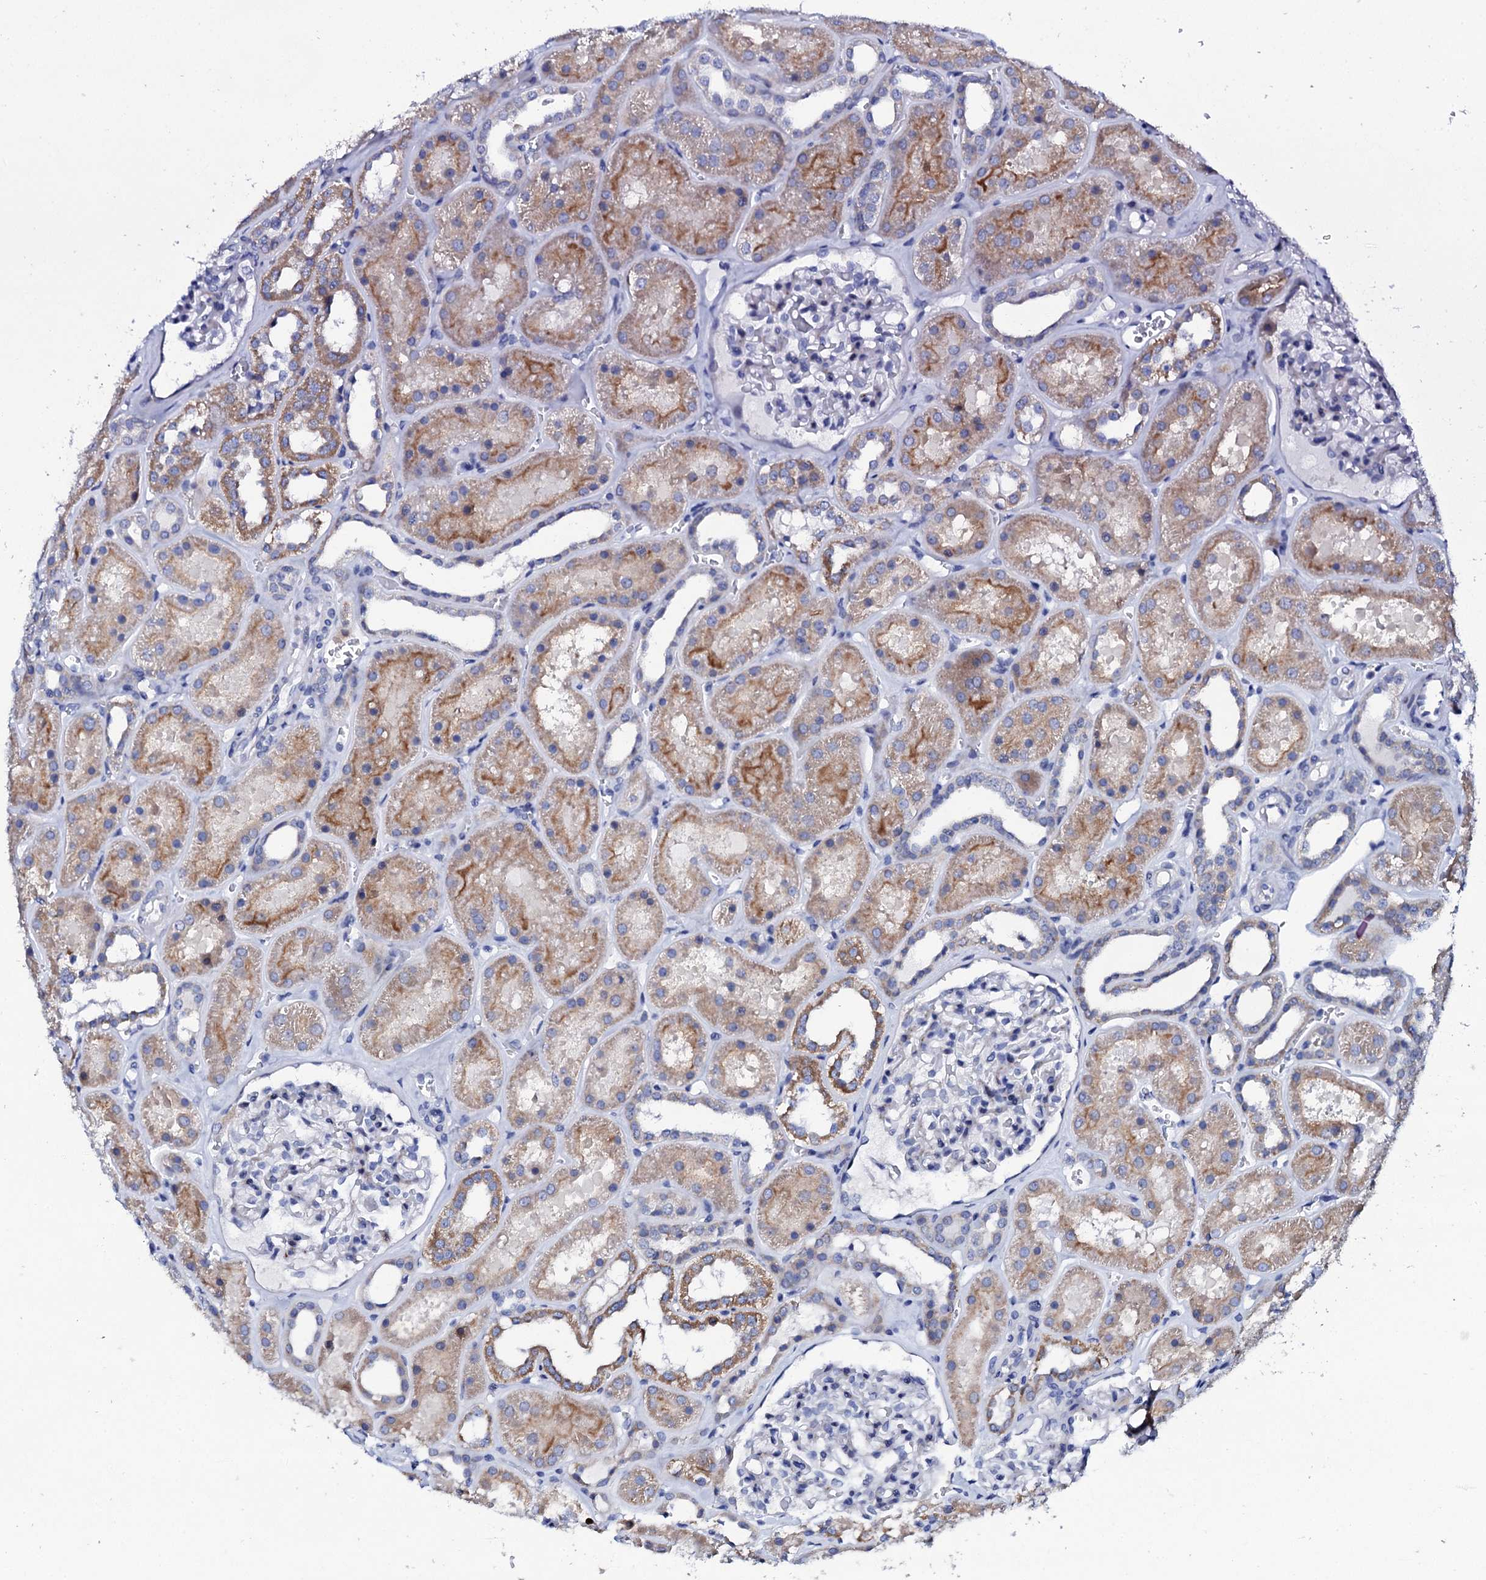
{"staining": {"intensity": "negative", "quantity": "none", "location": "none"}, "tissue": "kidney", "cell_type": "Cells in glomeruli", "image_type": "normal", "snomed": [{"axis": "morphology", "description": "Normal tissue, NOS"}, {"axis": "topography", "description": "Kidney"}], "caption": "Immunohistochemistry (IHC) image of normal kidney: kidney stained with DAB (3,3'-diaminobenzidine) displays no significant protein positivity in cells in glomeruli.", "gene": "NUDT13", "patient": {"sex": "female", "age": 41}}